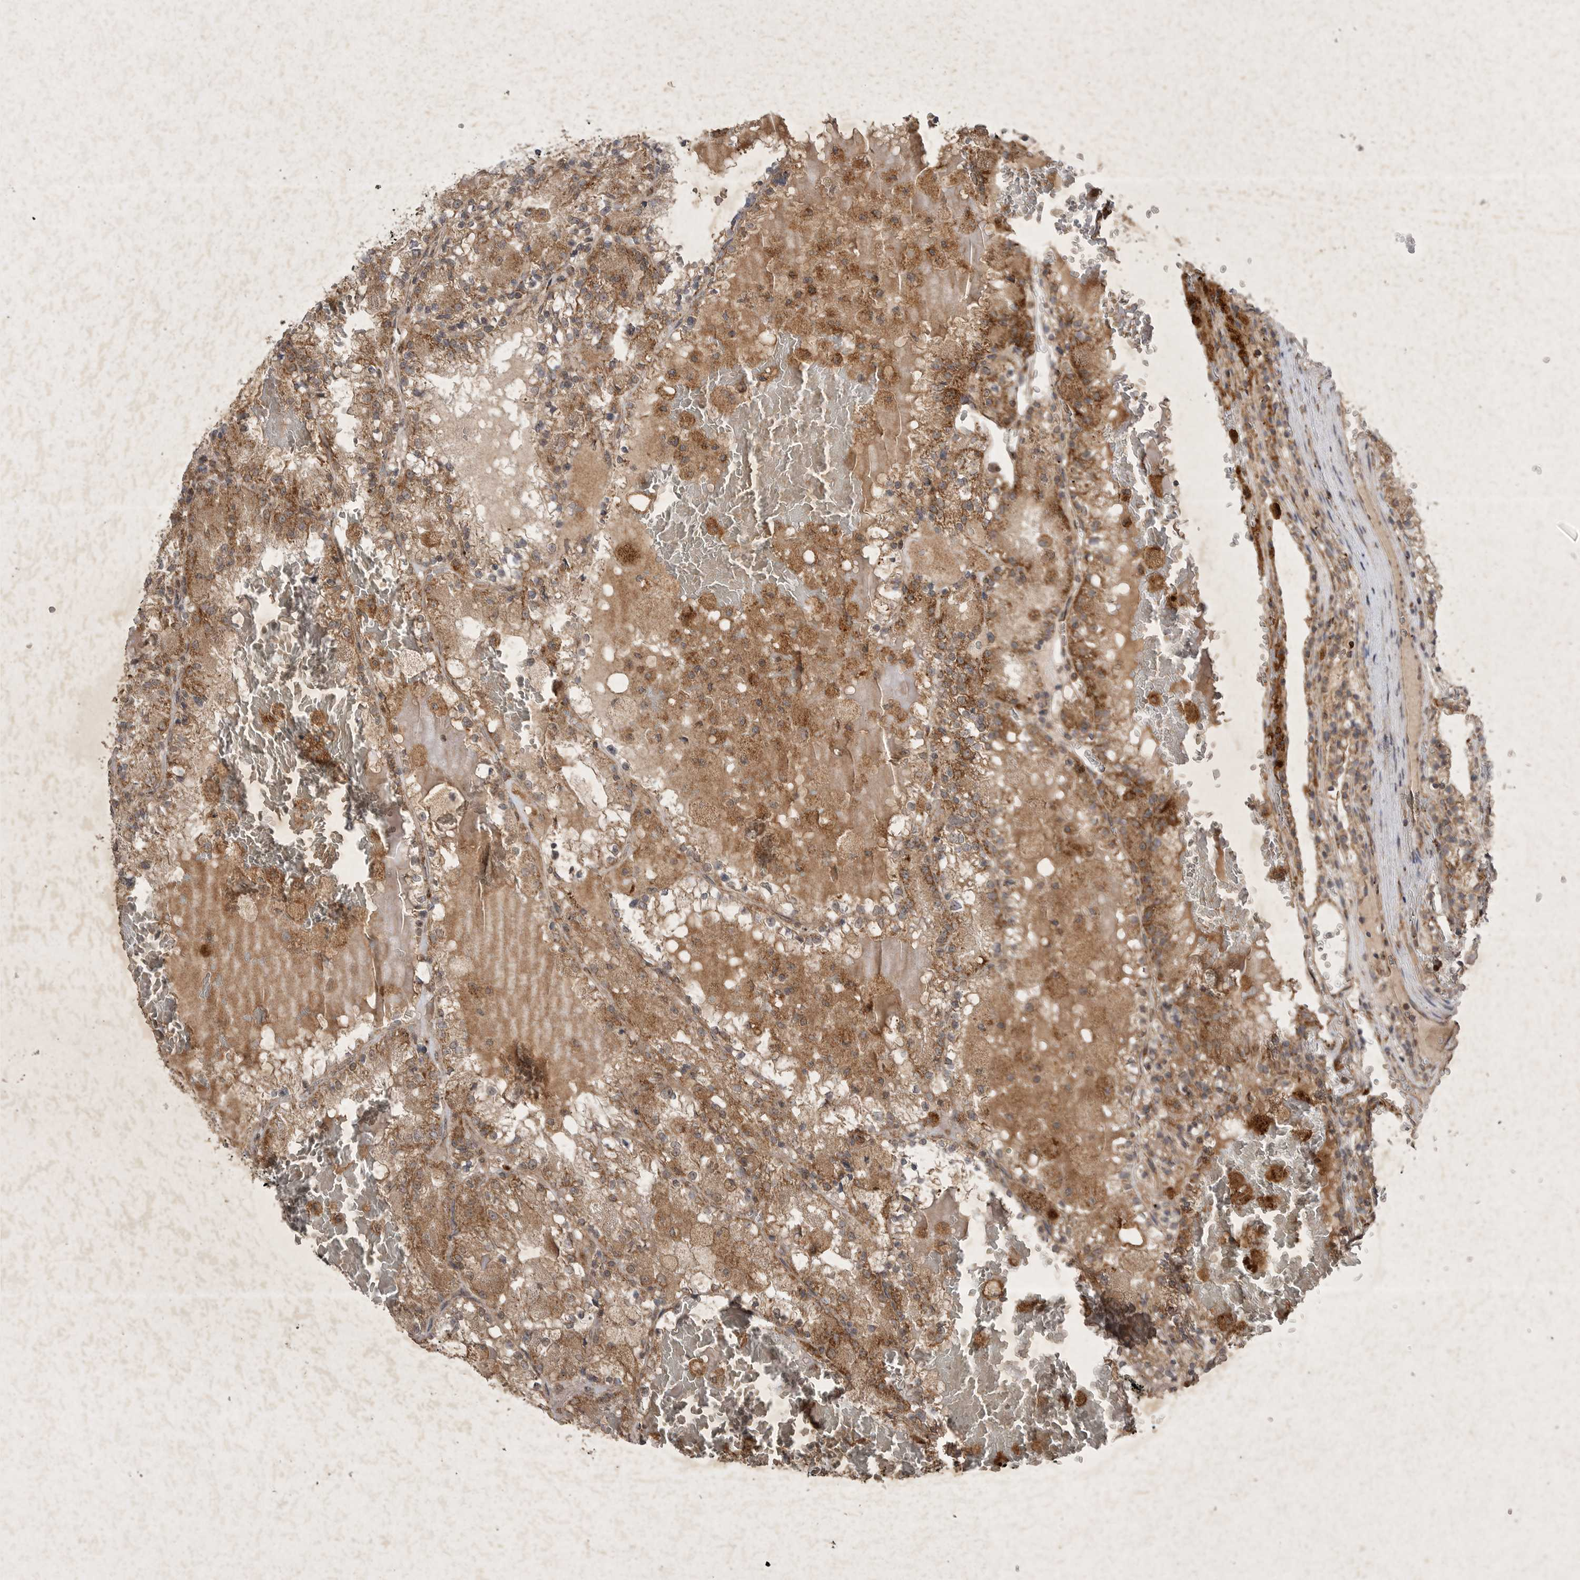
{"staining": {"intensity": "moderate", "quantity": ">75%", "location": "cytoplasmic/membranous"}, "tissue": "renal cancer", "cell_type": "Tumor cells", "image_type": "cancer", "snomed": [{"axis": "morphology", "description": "Adenocarcinoma, NOS"}, {"axis": "topography", "description": "Kidney"}], "caption": "A histopathology image of renal cancer stained for a protein reveals moderate cytoplasmic/membranous brown staining in tumor cells.", "gene": "DDR1", "patient": {"sex": "female", "age": 56}}